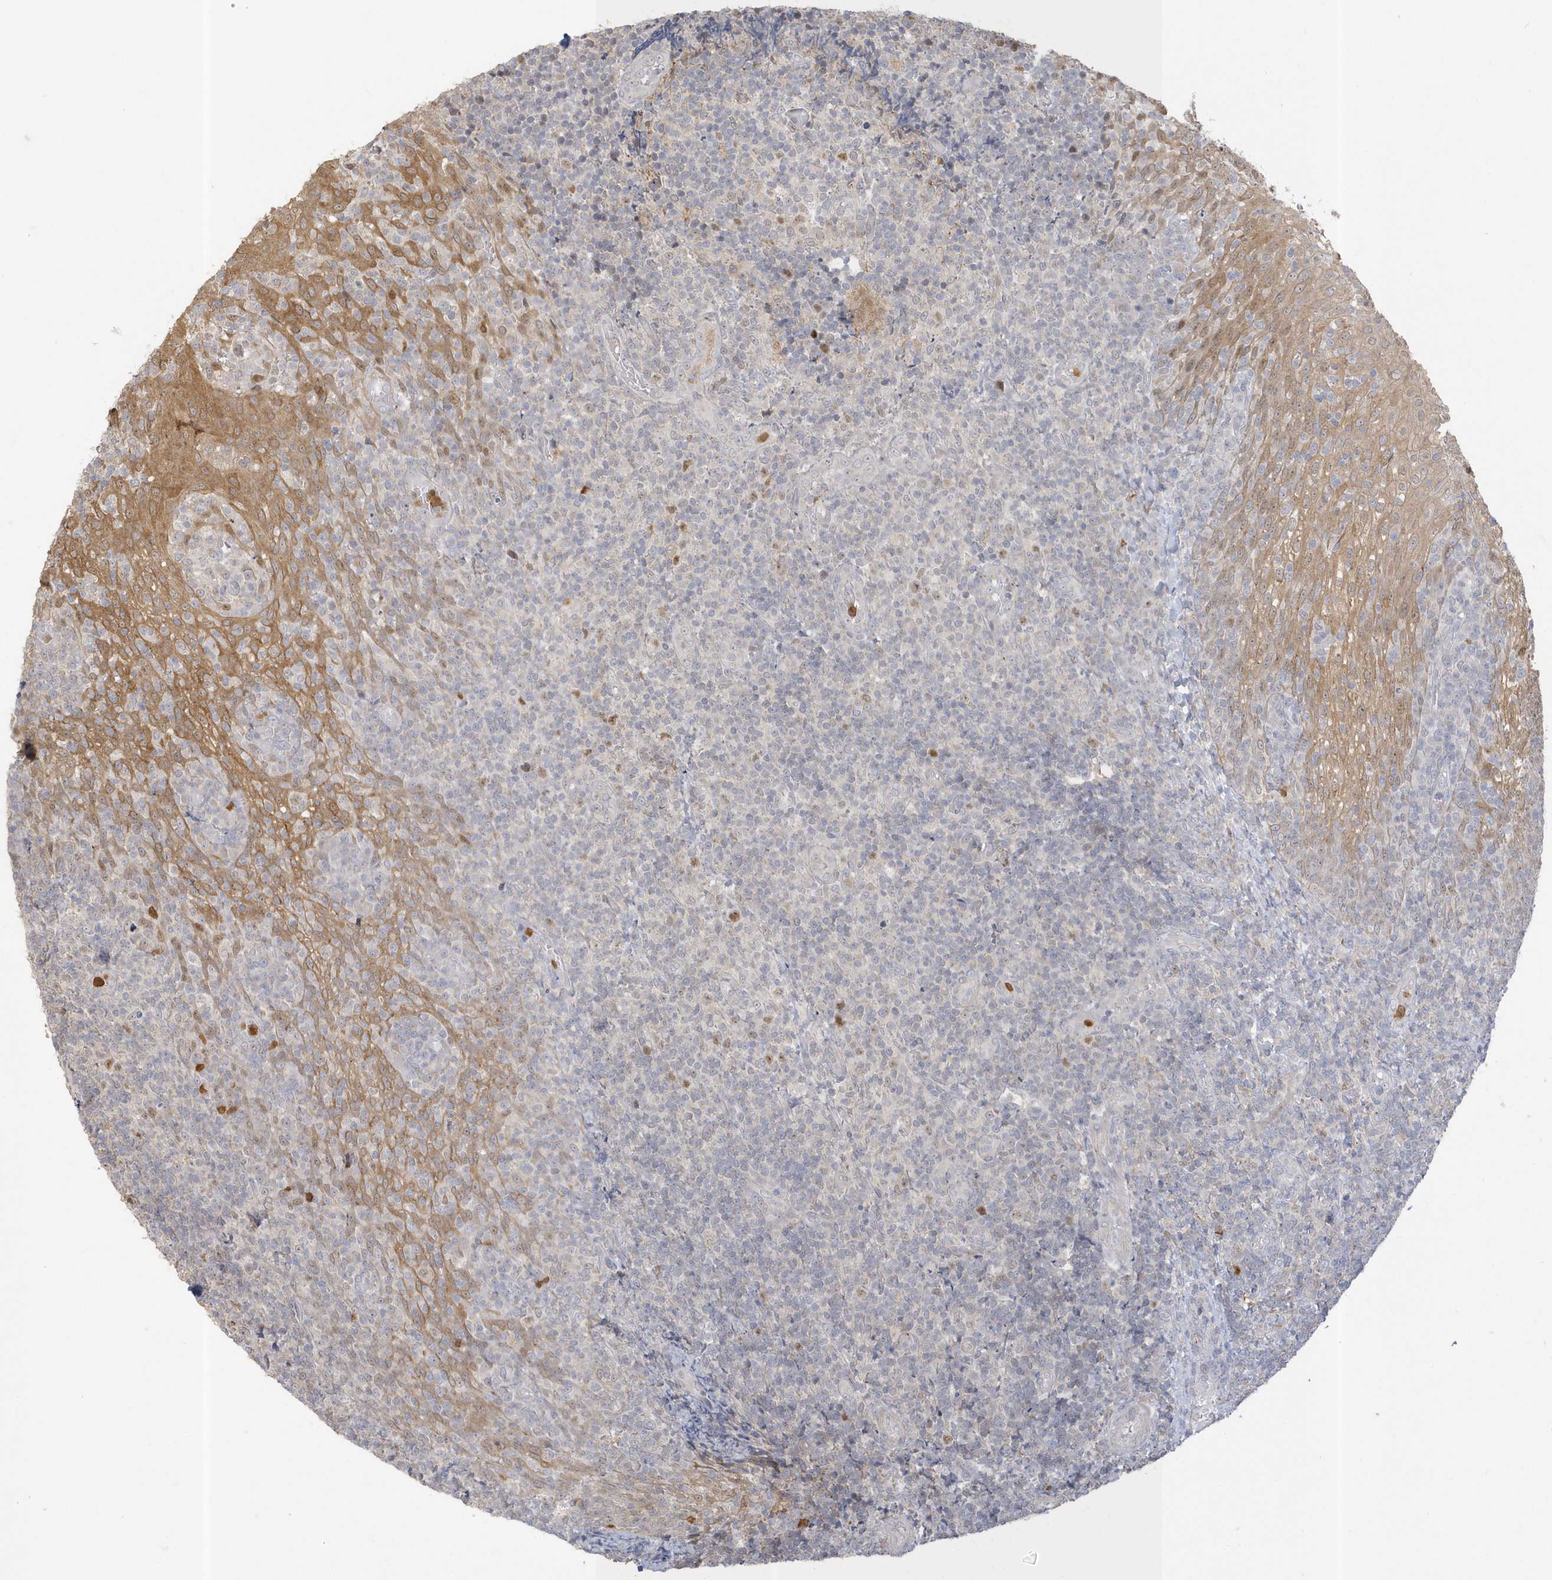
{"staining": {"intensity": "moderate", "quantity": "<25%", "location": "nuclear"}, "tissue": "tonsil", "cell_type": "Germinal center cells", "image_type": "normal", "snomed": [{"axis": "morphology", "description": "Normal tissue, NOS"}, {"axis": "topography", "description": "Tonsil"}], "caption": "High-magnification brightfield microscopy of normal tonsil stained with DAB (brown) and counterstained with hematoxylin (blue). germinal center cells exhibit moderate nuclear positivity is appreciated in about<25% of cells.", "gene": "NAF1", "patient": {"sex": "female", "age": 19}}